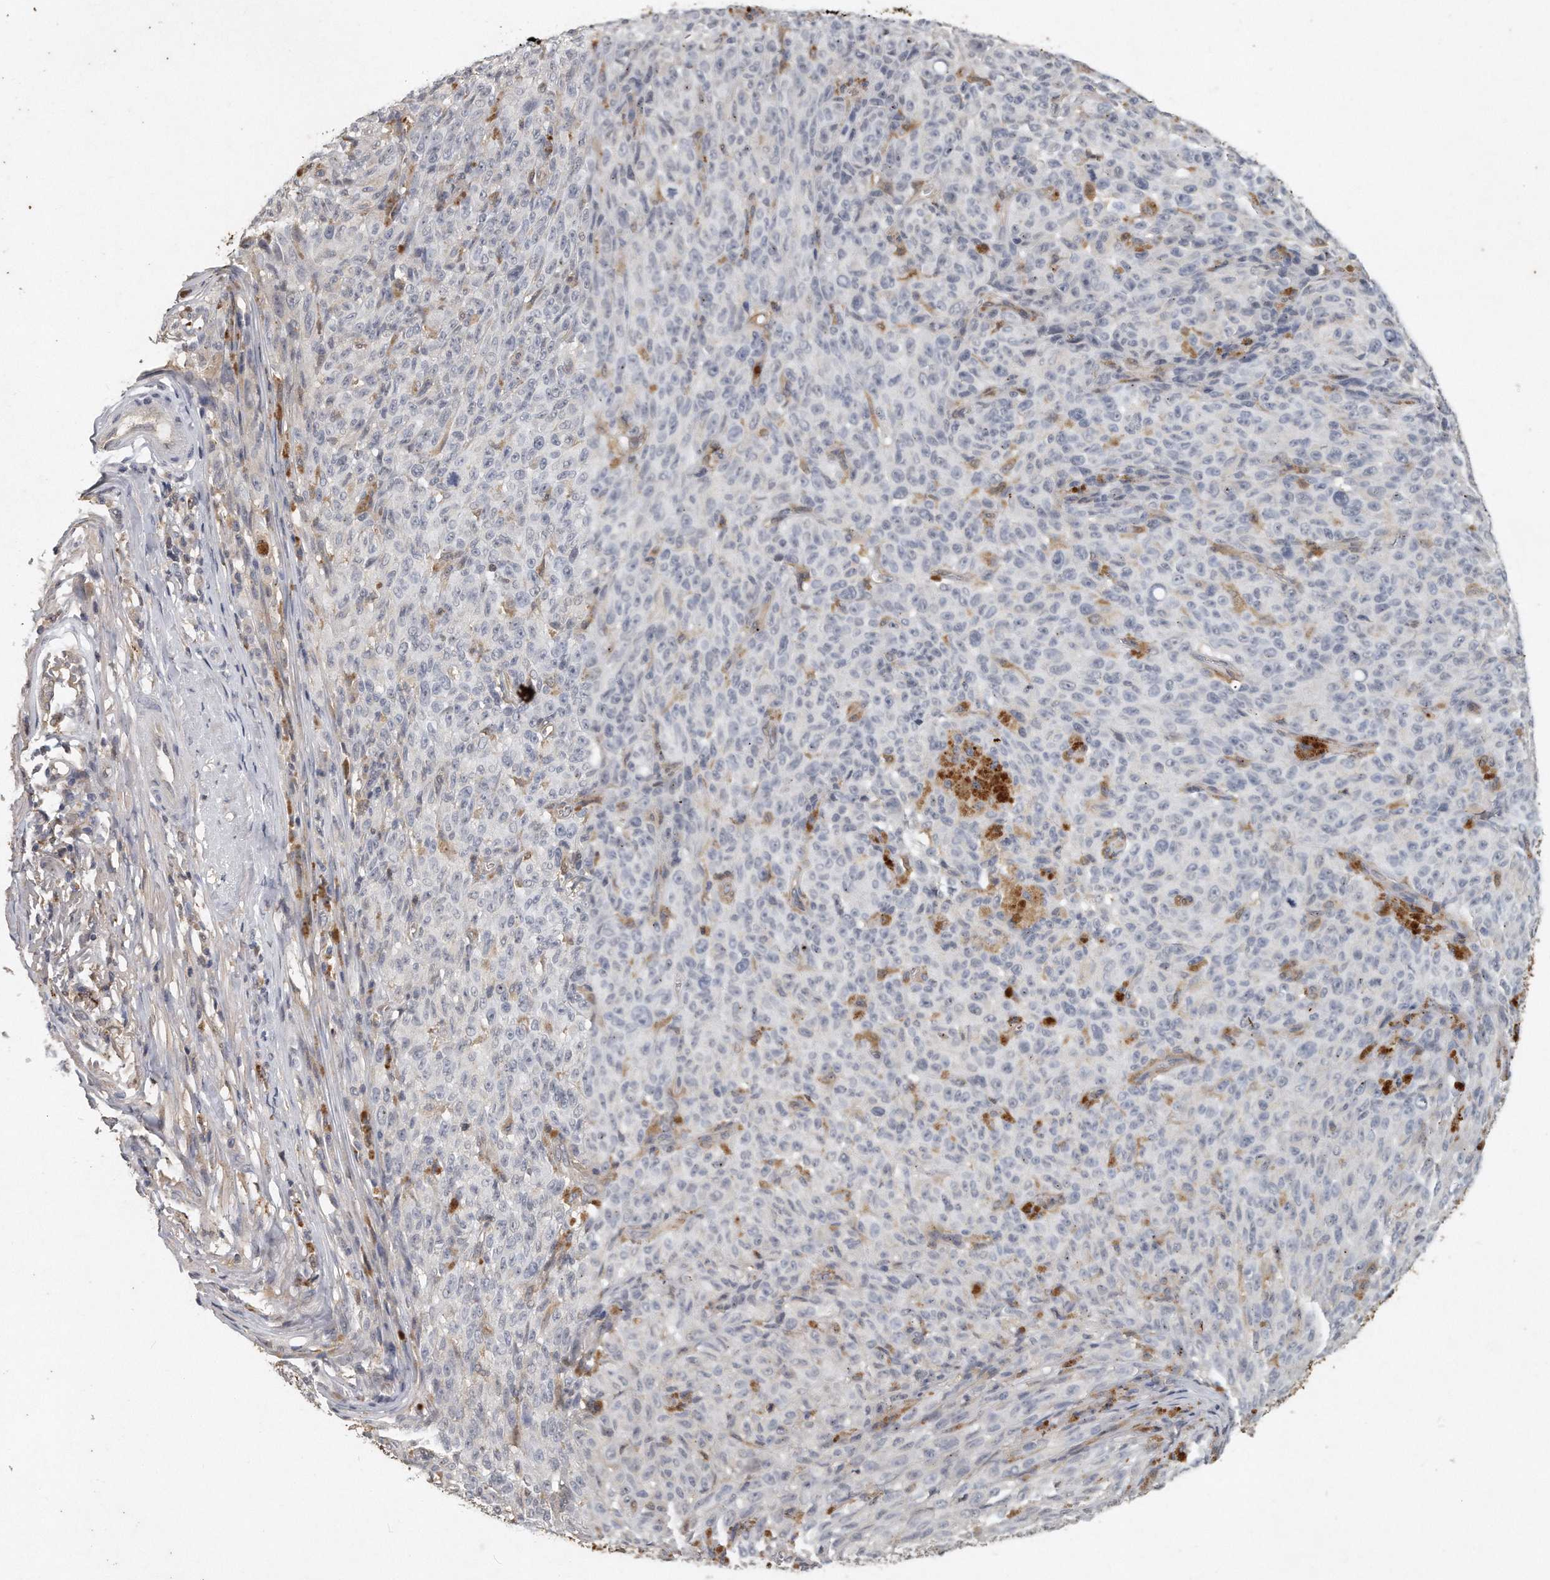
{"staining": {"intensity": "negative", "quantity": "none", "location": "none"}, "tissue": "melanoma", "cell_type": "Tumor cells", "image_type": "cancer", "snomed": [{"axis": "morphology", "description": "Malignant melanoma, NOS"}, {"axis": "topography", "description": "Skin"}], "caption": "High magnification brightfield microscopy of melanoma stained with DAB (brown) and counterstained with hematoxylin (blue): tumor cells show no significant staining.", "gene": "CAMK1", "patient": {"sex": "female", "age": 82}}